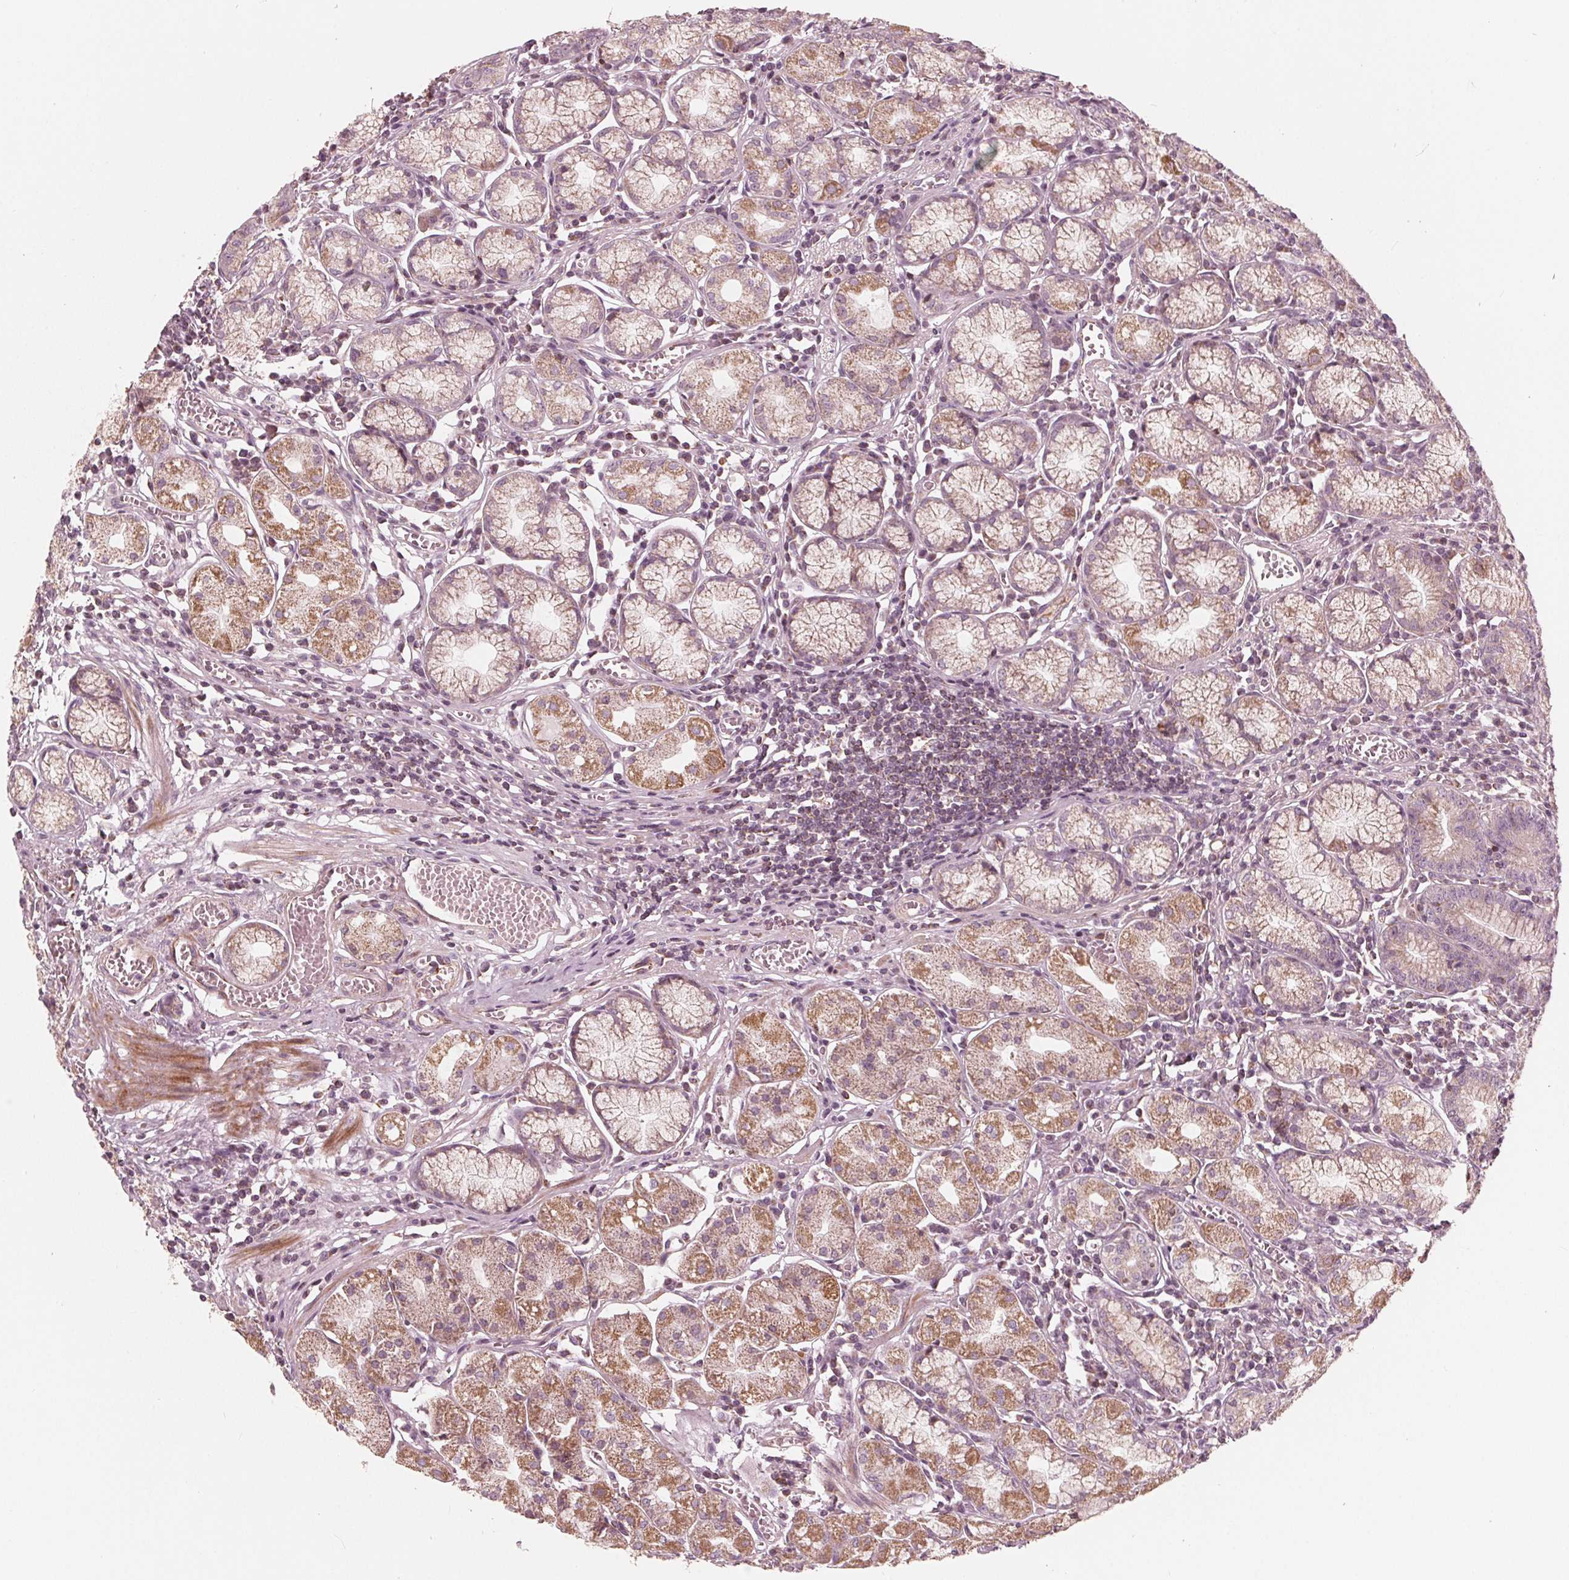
{"staining": {"intensity": "moderate", "quantity": "25%-75%", "location": "cytoplasmic/membranous"}, "tissue": "stomach", "cell_type": "Glandular cells", "image_type": "normal", "snomed": [{"axis": "morphology", "description": "Normal tissue, NOS"}, {"axis": "topography", "description": "Stomach"}], "caption": "Unremarkable stomach displays moderate cytoplasmic/membranous expression in approximately 25%-75% of glandular cells.", "gene": "DCAF4L2", "patient": {"sex": "male", "age": 55}}